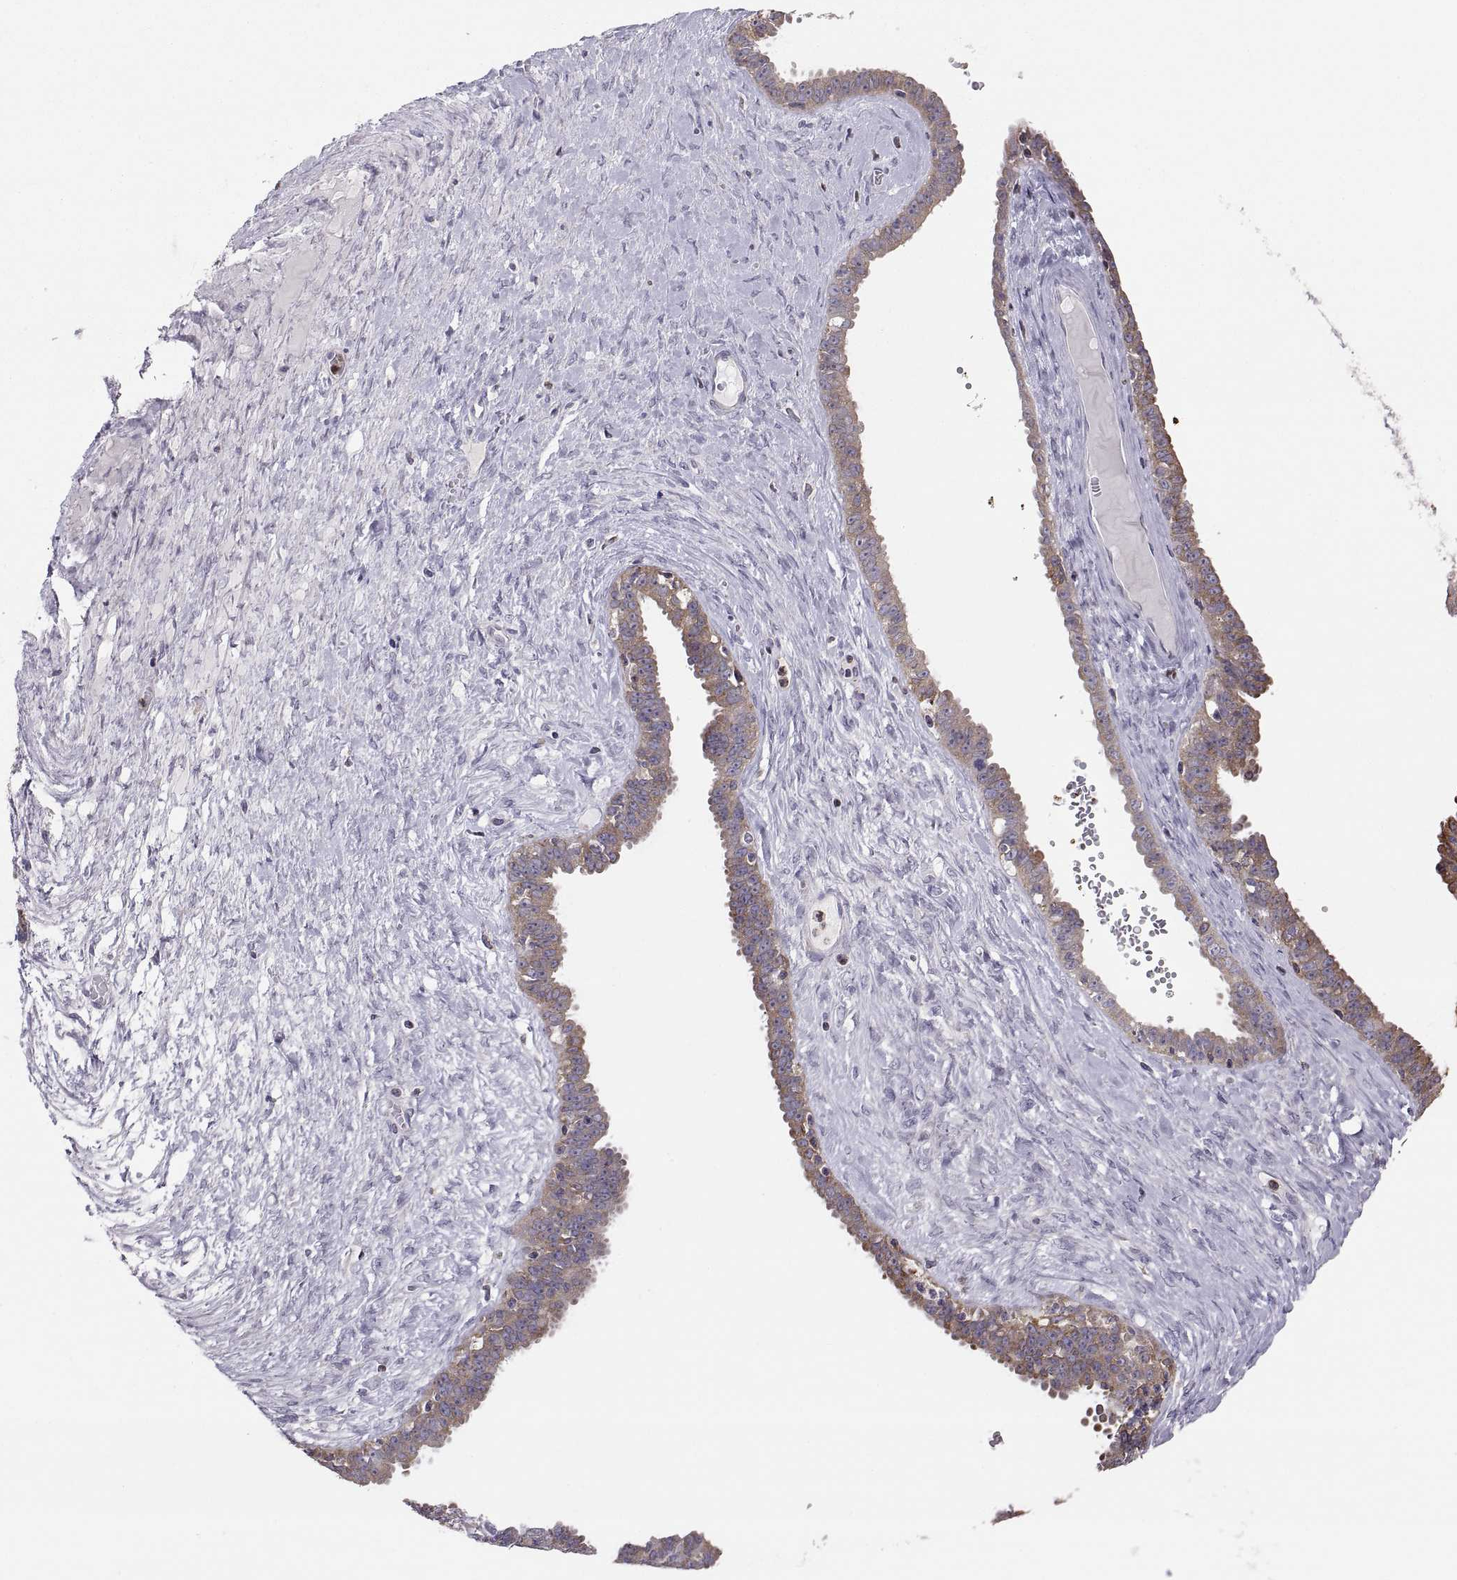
{"staining": {"intensity": "moderate", "quantity": "25%-75%", "location": "cytoplasmic/membranous"}, "tissue": "ovarian cancer", "cell_type": "Tumor cells", "image_type": "cancer", "snomed": [{"axis": "morphology", "description": "Cystadenocarcinoma, serous, NOS"}, {"axis": "topography", "description": "Ovary"}], "caption": "Ovarian serous cystadenocarcinoma stained with a brown dye demonstrates moderate cytoplasmic/membranous positive expression in about 25%-75% of tumor cells.", "gene": "ERO1A", "patient": {"sex": "female", "age": 71}}